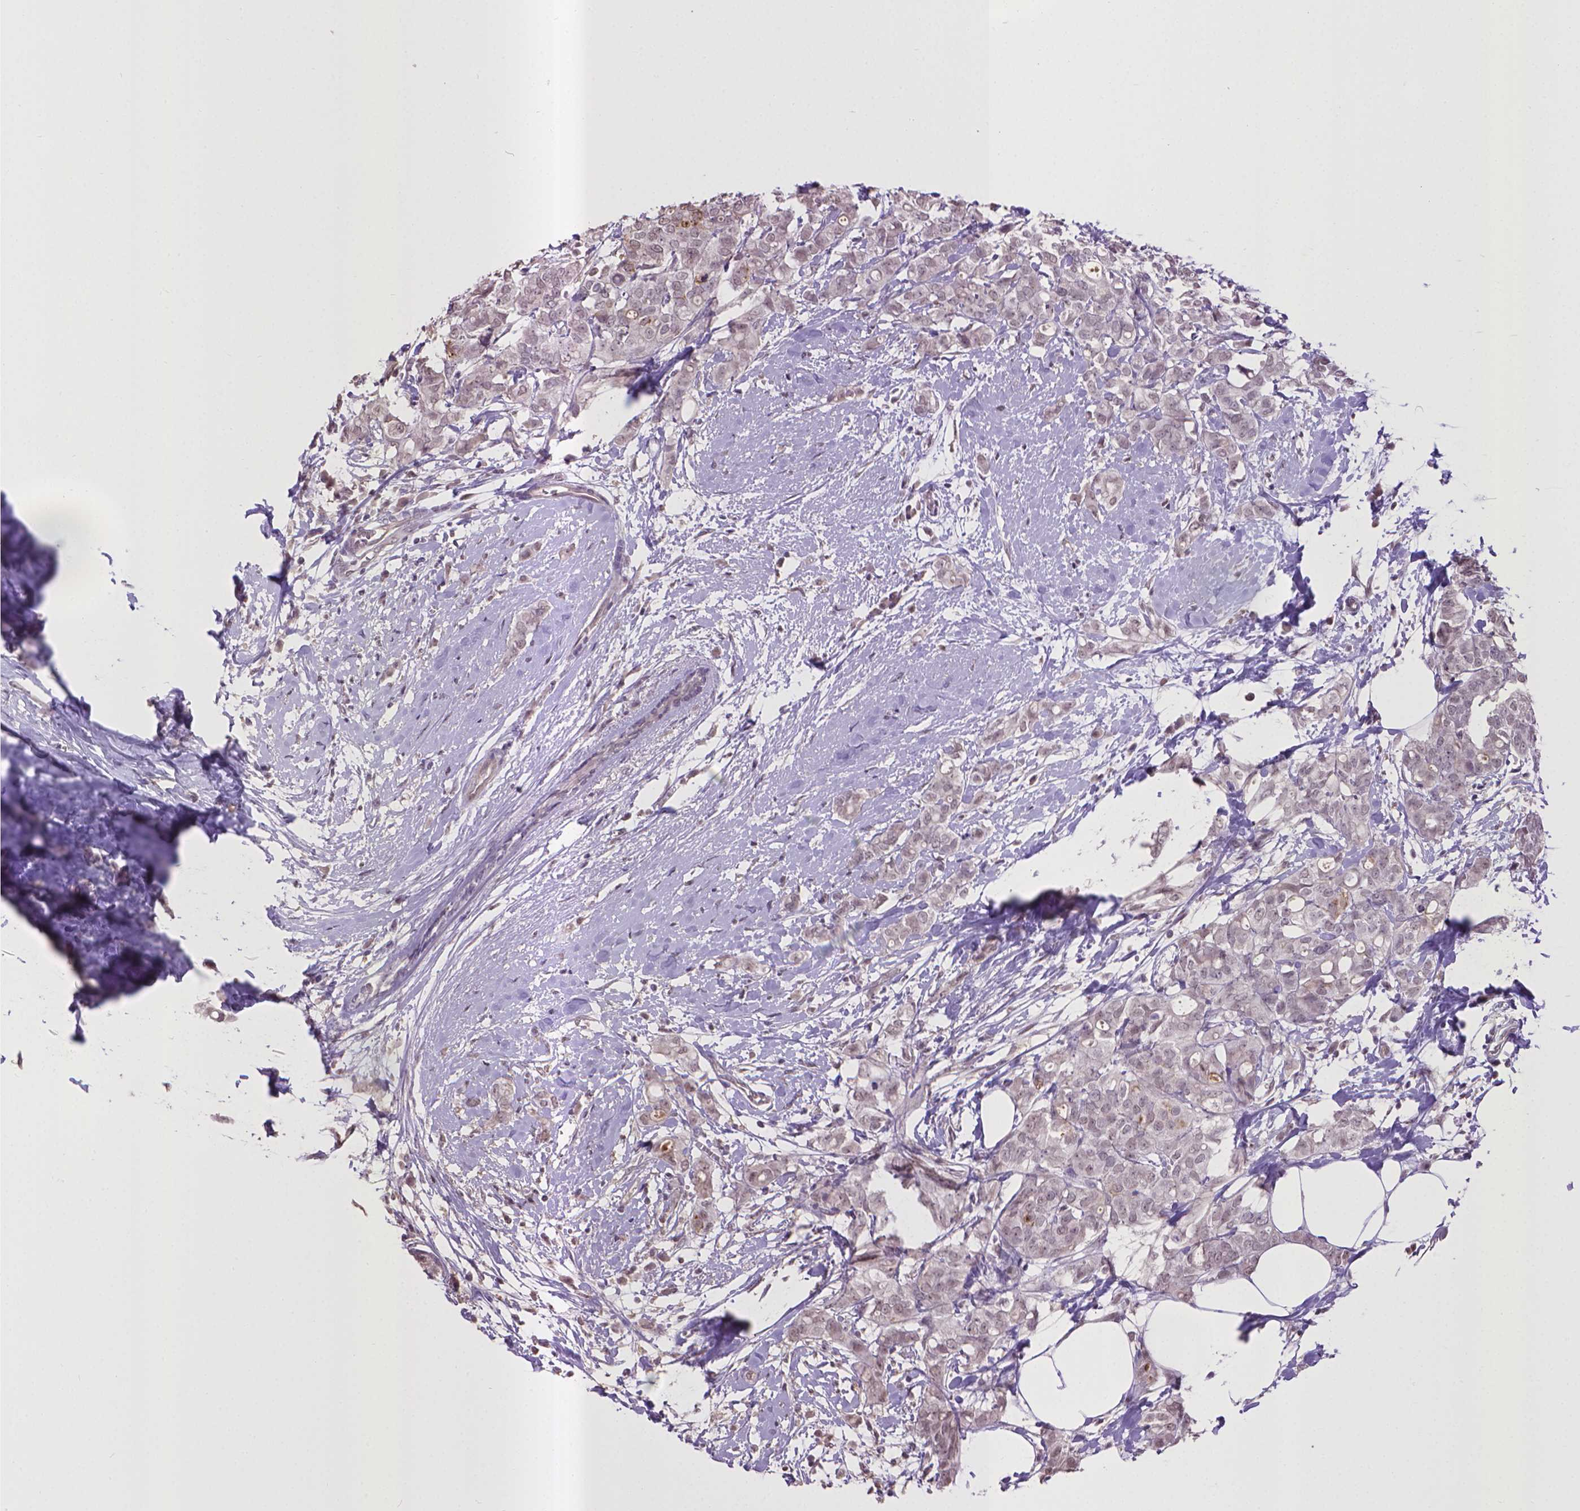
{"staining": {"intensity": "weak", "quantity": "25%-75%", "location": "nuclear"}, "tissue": "breast cancer", "cell_type": "Tumor cells", "image_type": "cancer", "snomed": [{"axis": "morphology", "description": "Duct carcinoma"}, {"axis": "topography", "description": "Breast"}], "caption": "Tumor cells display low levels of weak nuclear positivity in about 25%-75% of cells in human breast cancer (invasive ductal carcinoma).", "gene": "CPM", "patient": {"sex": "female", "age": 40}}